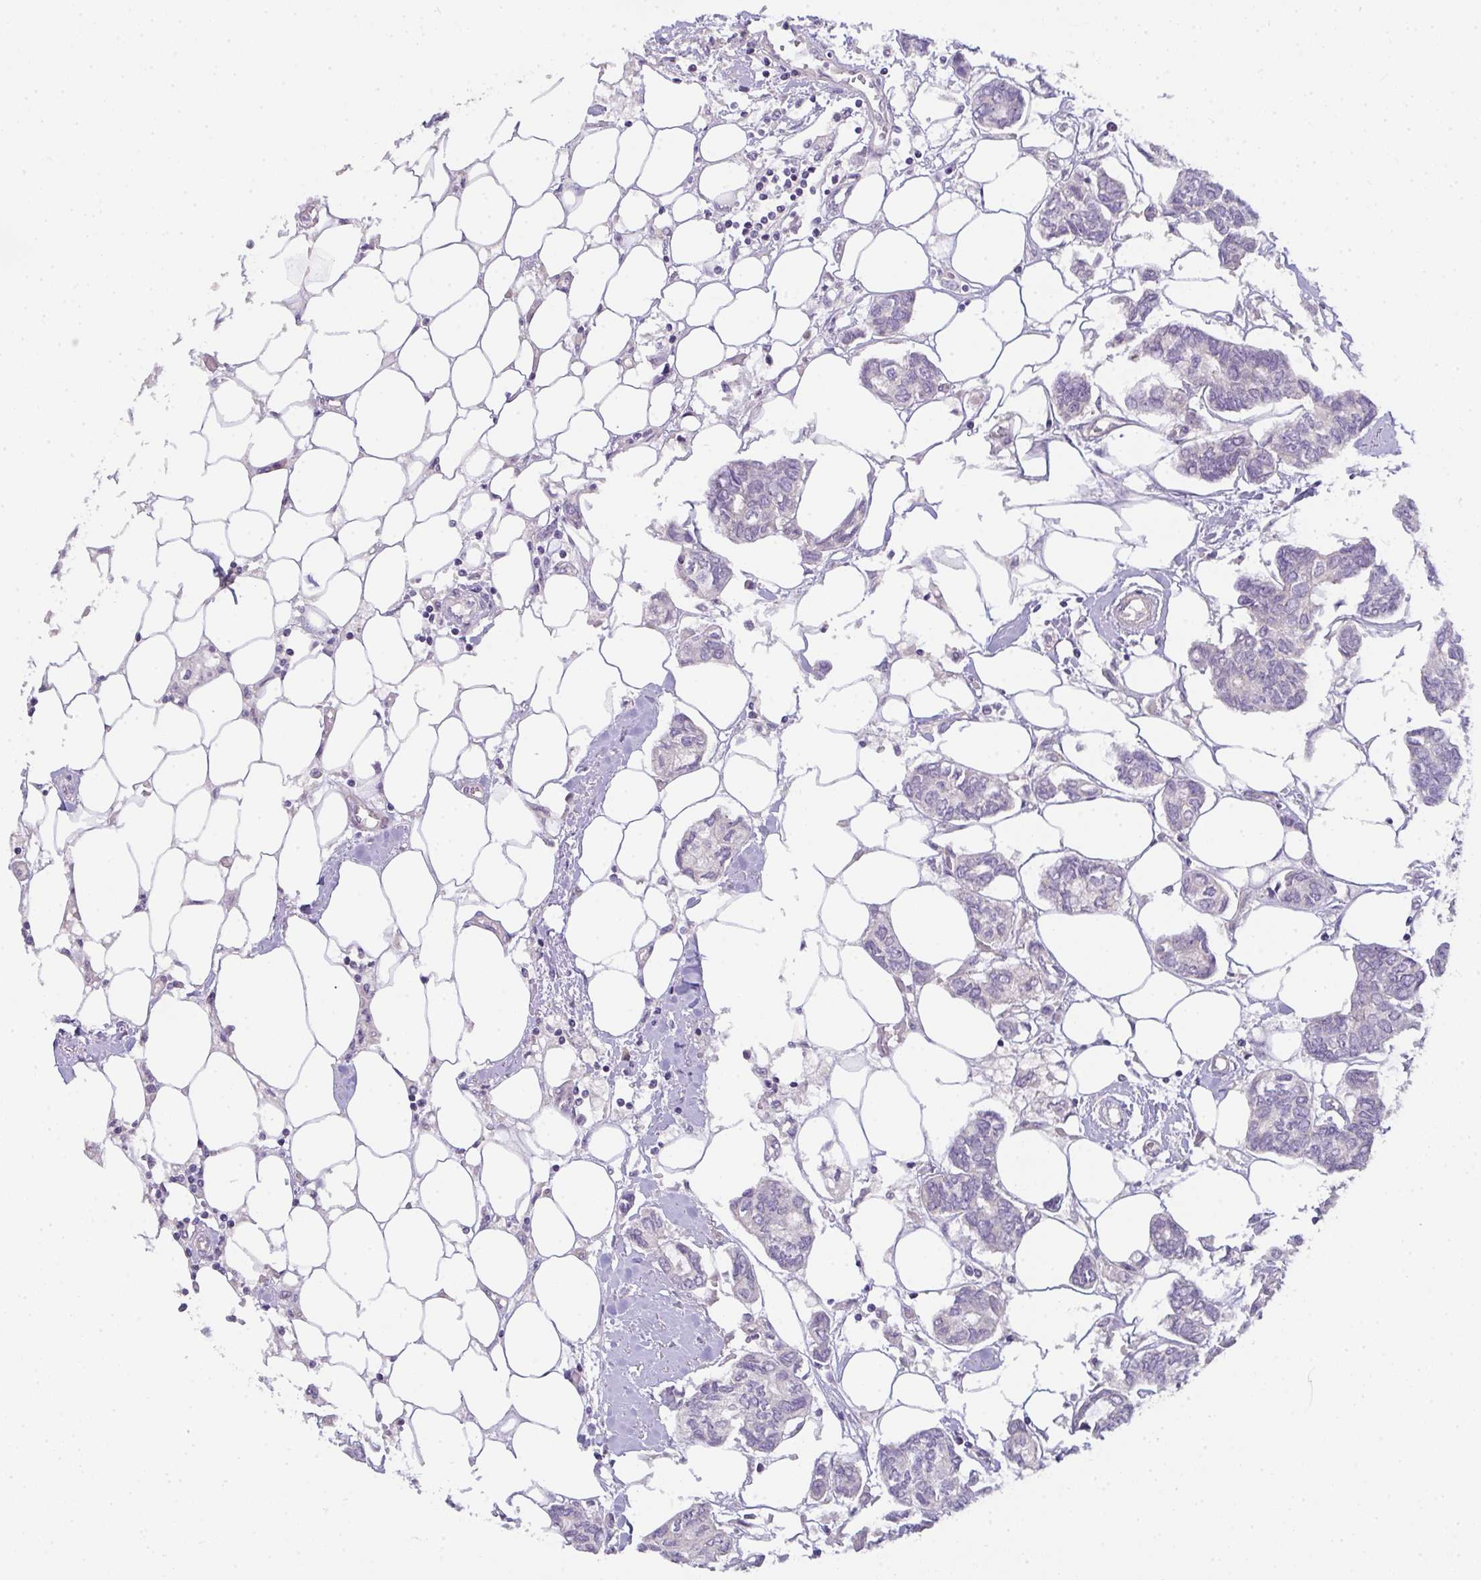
{"staining": {"intensity": "negative", "quantity": "none", "location": "none"}, "tissue": "breast cancer", "cell_type": "Tumor cells", "image_type": "cancer", "snomed": [{"axis": "morphology", "description": "Duct carcinoma"}, {"axis": "topography", "description": "Breast"}], "caption": "IHC image of human breast intraductal carcinoma stained for a protein (brown), which displays no positivity in tumor cells. (Brightfield microscopy of DAB immunohistochemistry (IHC) at high magnification).", "gene": "FILIP1", "patient": {"sex": "female", "age": 73}}